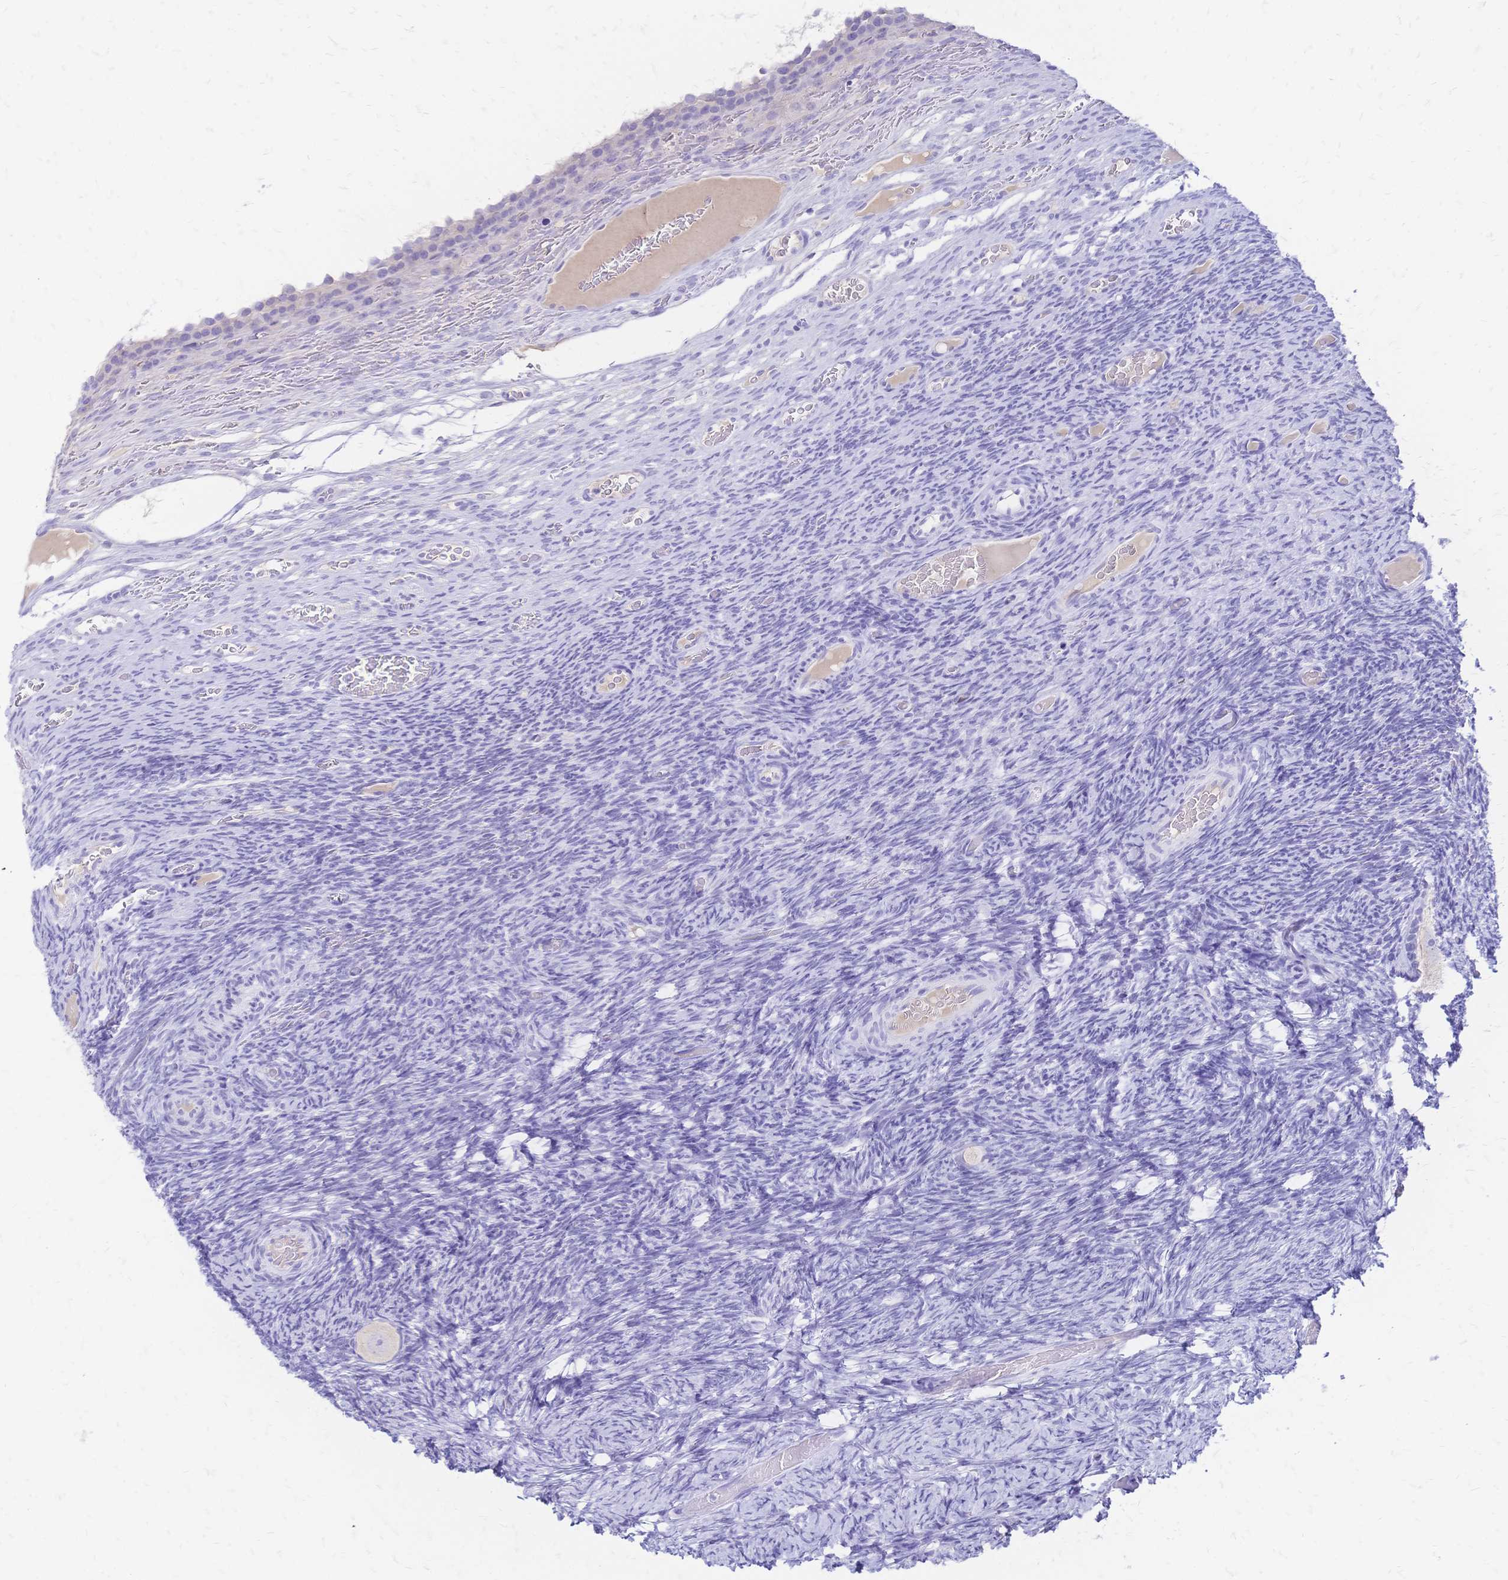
{"staining": {"intensity": "negative", "quantity": "none", "location": "none"}, "tissue": "ovary", "cell_type": "Follicle cells", "image_type": "normal", "snomed": [{"axis": "morphology", "description": "Normal tissue, NOS"}, {"axis": "topography", "description": "Ovary"}], "caption": "High magnification brightfield microscopy of unremarkable ovary stained with DAB (brown) and counterstained with hematoxylin (blue): follicle cells show no significant expression. (Brightfield microscopy of DAB (3,3'-diaminobenzidine) immunohistochemistry at high magnification).", "gene": "FA2H", "patient": {"sex": "female", "age": 34}}